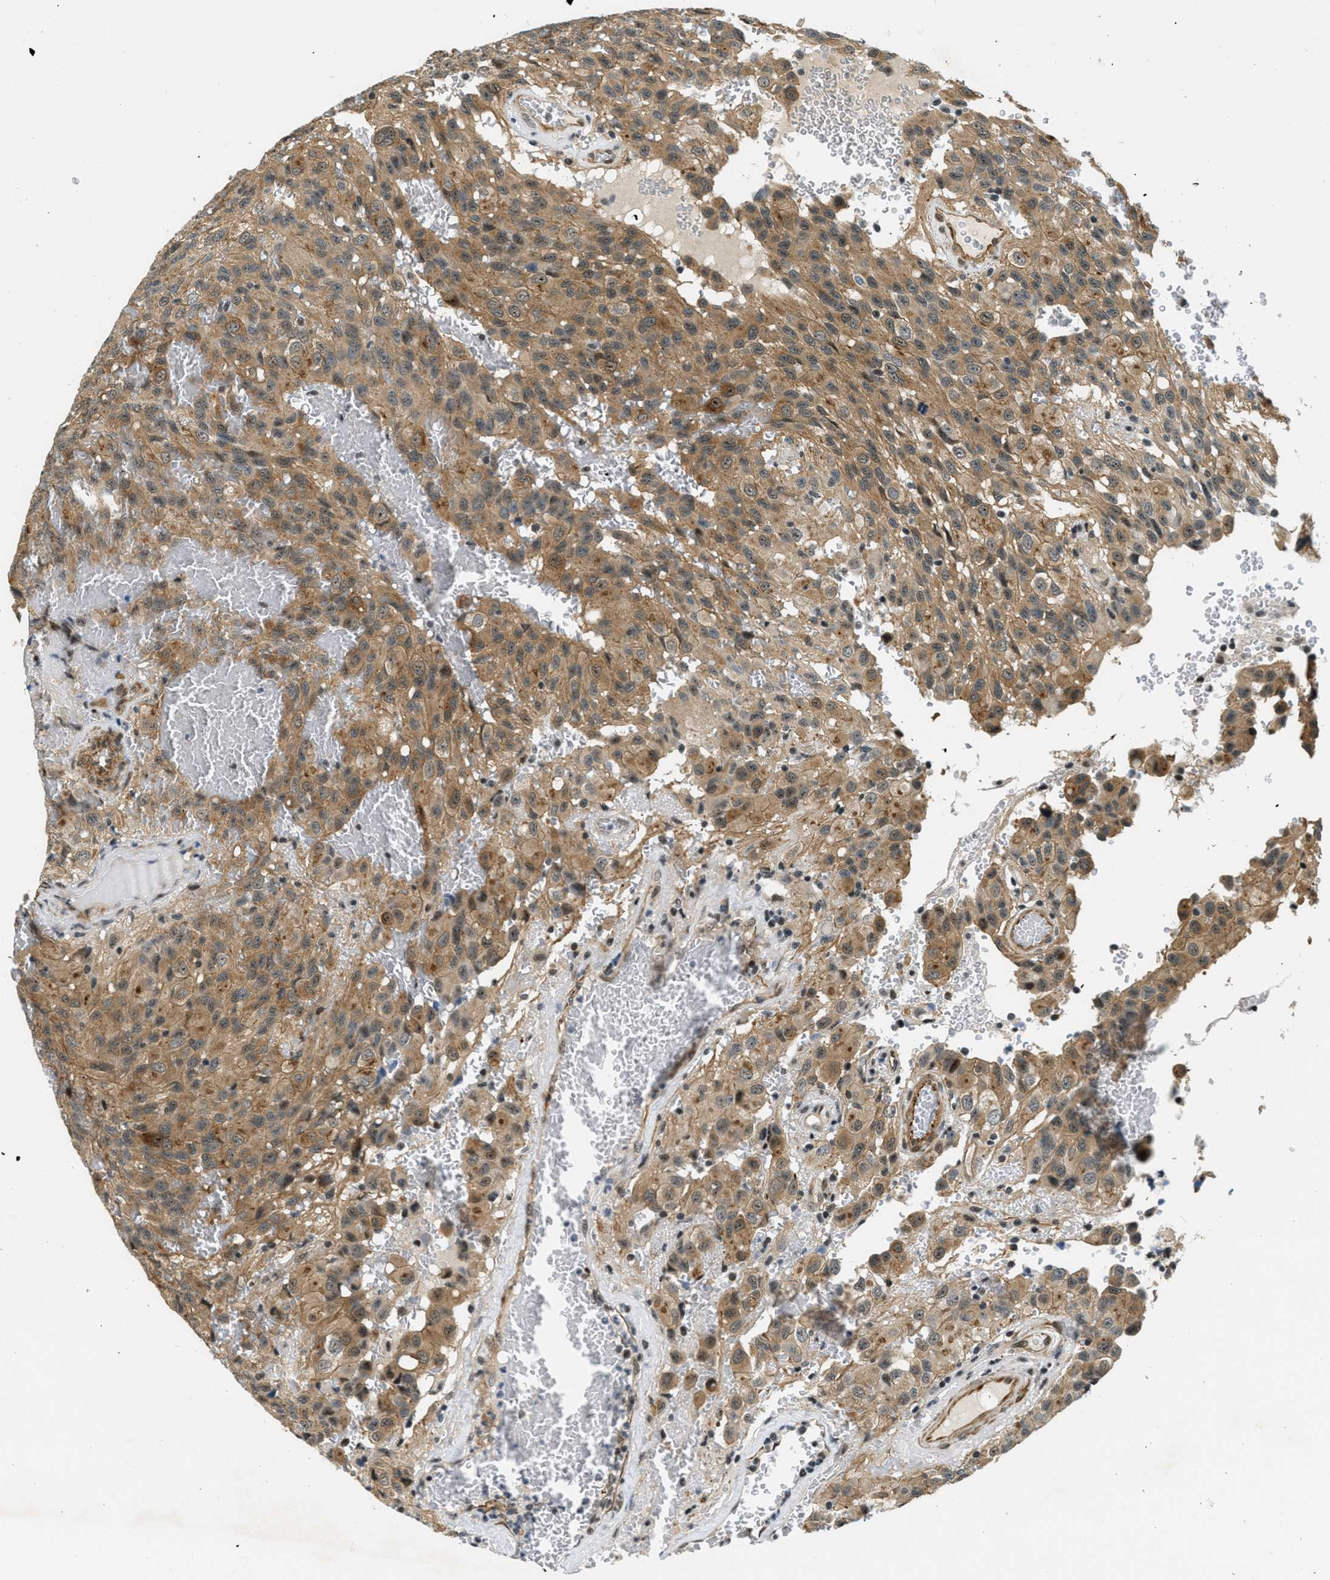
{"staining": {"intensity": "moderate", "quantity": ">75%", "location": "cytoplasmic/membranous"}, "tissue": "glioma", "cell_type": "Tumor cells", "image_type": "cancer", "snomed": [{"axis": "morphology", "description": "Glioma, malignant, High grade"}, {"axis": "topography", "description": "Brain"}], "caption": "The image demonstrates staining of high-grade glioma (malignant), revealing moderate cytoplasmic/membranous protein staining (brown color) within tumor cells. (DAB (3,3'-diaminobenzidine) IHC with brightfield microscopy, high magnification).", "gene": "CFAP36", "patient": {"sex": "male", "age": 32}}